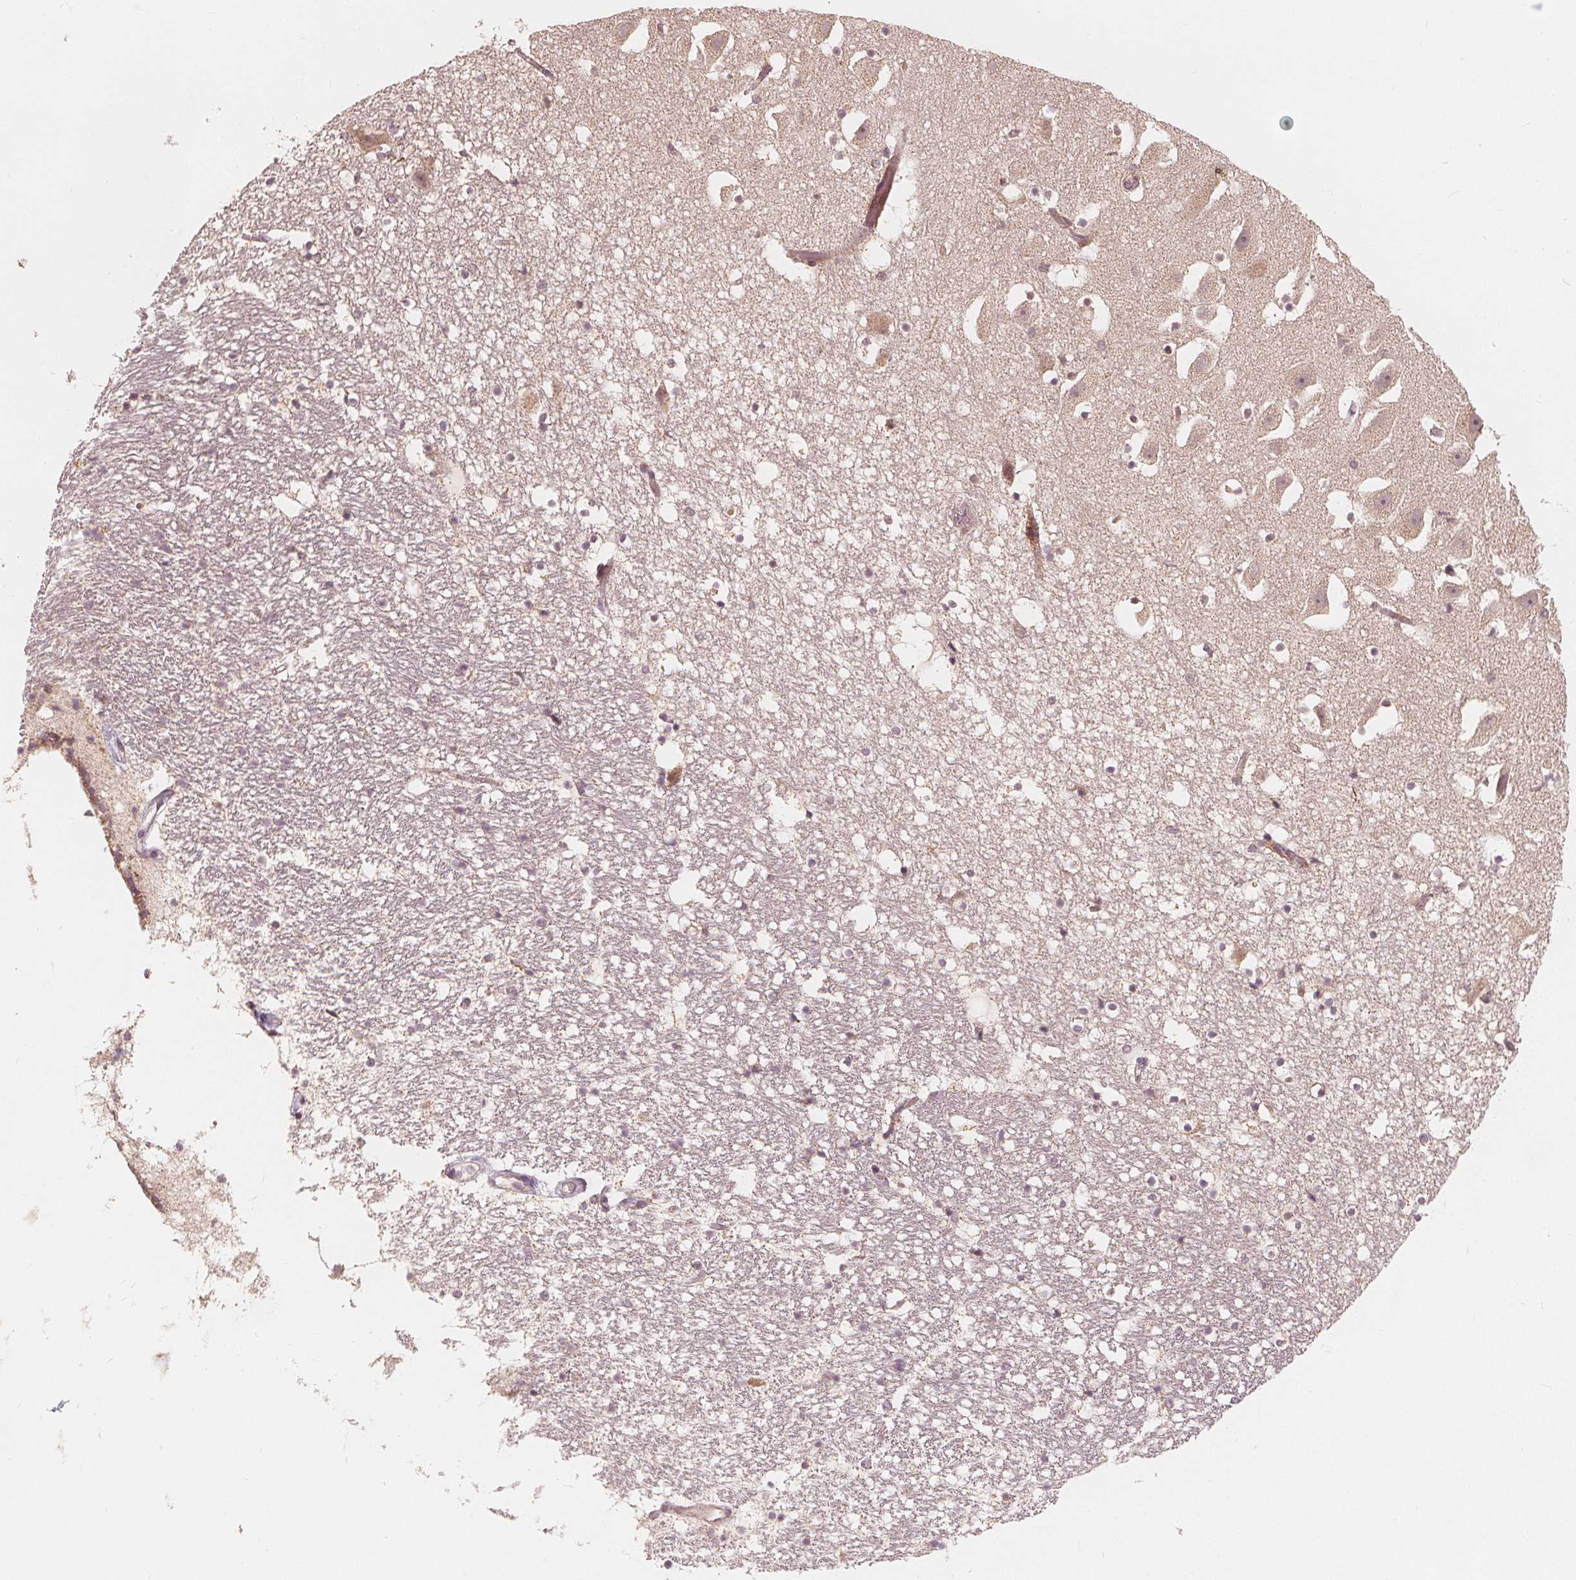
{"staining": {"intensity": "weak", "quantity": "<25%", "location": "cytoplasmic/membranous"}, "tissue": "hippocampus", "cell_type": "Glial cells", "image_type": "normal", "snomed": [{"axis": "morphology", "description": "Normal tissue, NOS"}, {"axis": "topography", "description": "Hippocampus"}], "caption": "This is an immunohistochemistry (IHC) photomicrograph of unremarkable human hippocampus. There is no staining in glial cells.", "gene": "SNX12", "patient": {"sex": "male", "age": 26}}